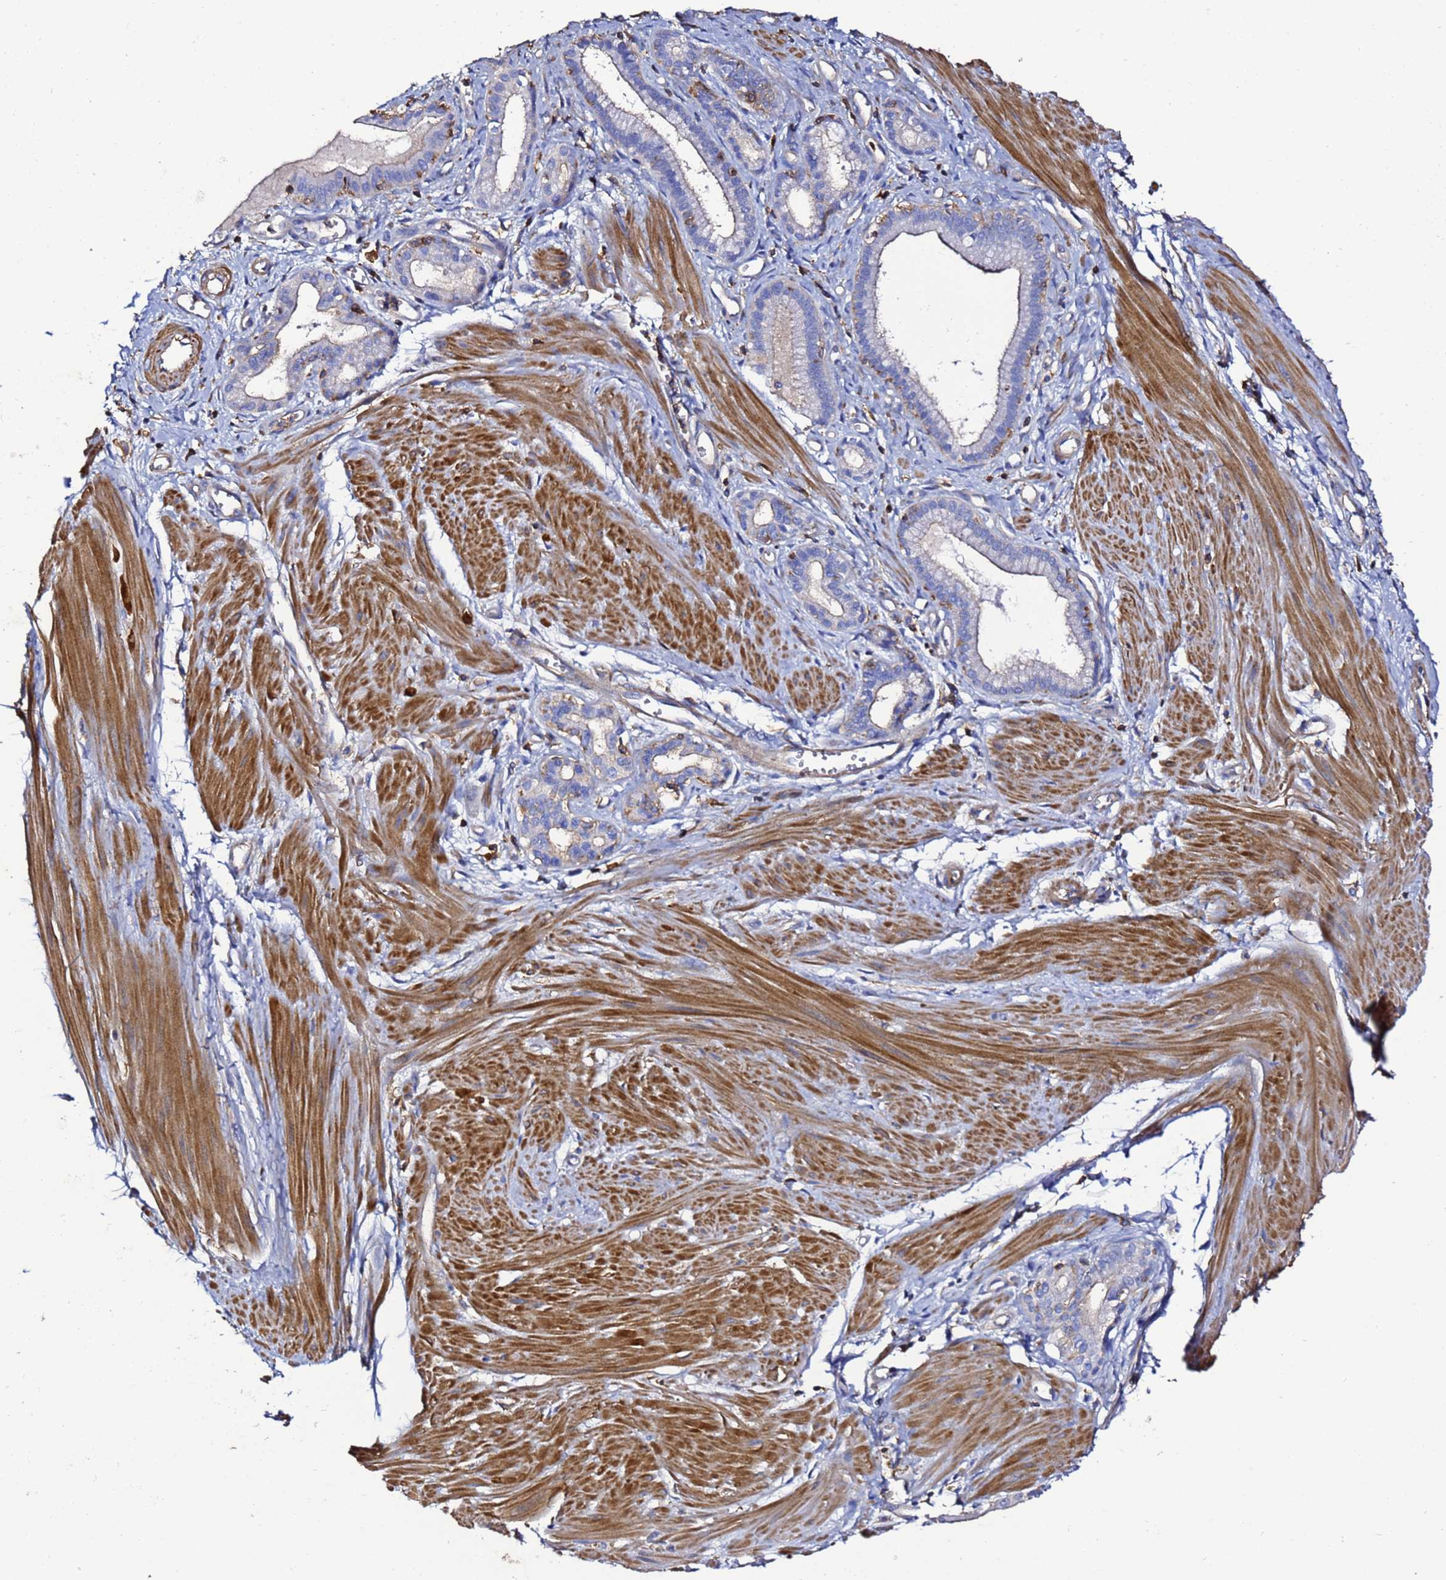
{"staining": {"intensity": "weak", "quantity": "<25%", "location": "cytoplasmic/membranous"}, "tissue": "pancreatic cancer", "cell_type": "Tumor cells", "image_type": "cancer", "snomed": [{"axis": "morphology", "description": "Adenocarcinoma, NOS"}, {"axis": "topography", "description": "Pancreas"}], "caption": "Immunohistochemistry (IHC) micrograph of neoplastic tissue: pancreatic adenocarcinoma stained with DAB (3,3'-diaminobenzidine) reveals no significant protein positivity in tumor cells. (DAB (3,3'-diaminobenzidine) IHC with hematoxylin counter stain).", "gene": "ACTB", "patient": {"sex": "female", "age": 72}}